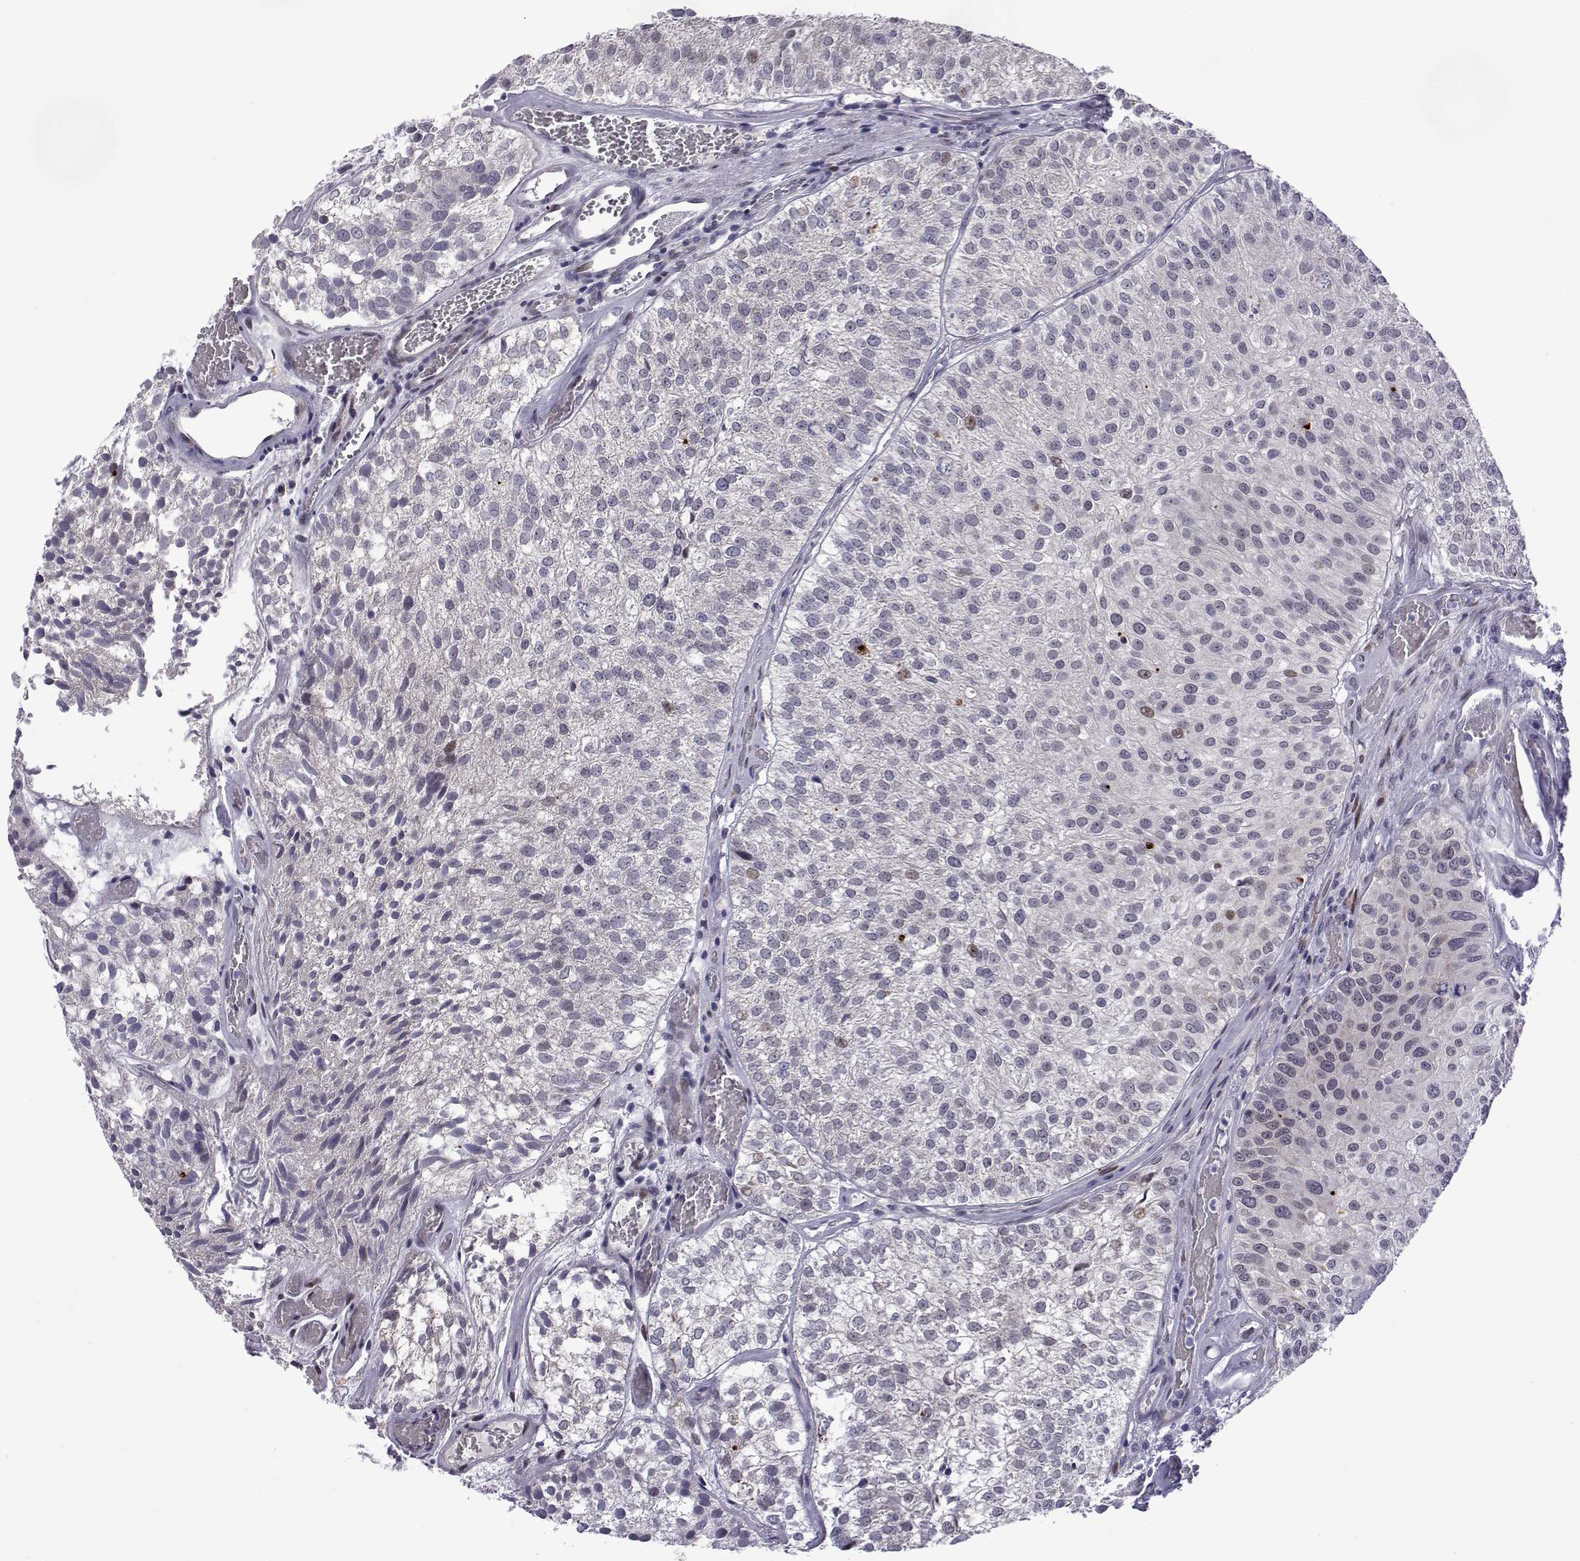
{"staining": {"intensity": "negative", "quantity": "none", "location": "none"}, "tissue": "urothelial cancer", "cell_type": "Tumor cells", "image_type": "cancer", "snomed": [{"axis": "morphology", "description": "Urothelial carcinoma, Low grade"}, {"axis": "topography", "description": "Urinary bladder"}], "caption": "Immunohistochemical staining of human low-grade urothelial carcinoma reveals no significant staining in tumor cells.", "gene": "EFCAB3", "patient": {"sex": "female", "age": 87}}